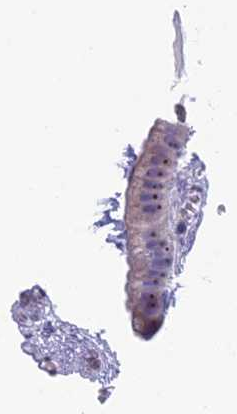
{"staining": {"intensity": "moderate", "quantity": "<25%", "location": "nuclear"}, "tissue": "gallbladder", "cell_type": "Glandular cells", "image_type": "normal", "snomed": [{"axis": "morphology", "description": "Normal tissue, NOS"}, {"axis": "topography", "description": "Gallbladder"}], "caption": "Immunohistochemical staining of normal human gallbladder reveals <25% levels of moderate nuclear protein expression in about <25% of glandular cells.", "gene": "NOC2L", "patient": {"sex": "female", "age": 64}}